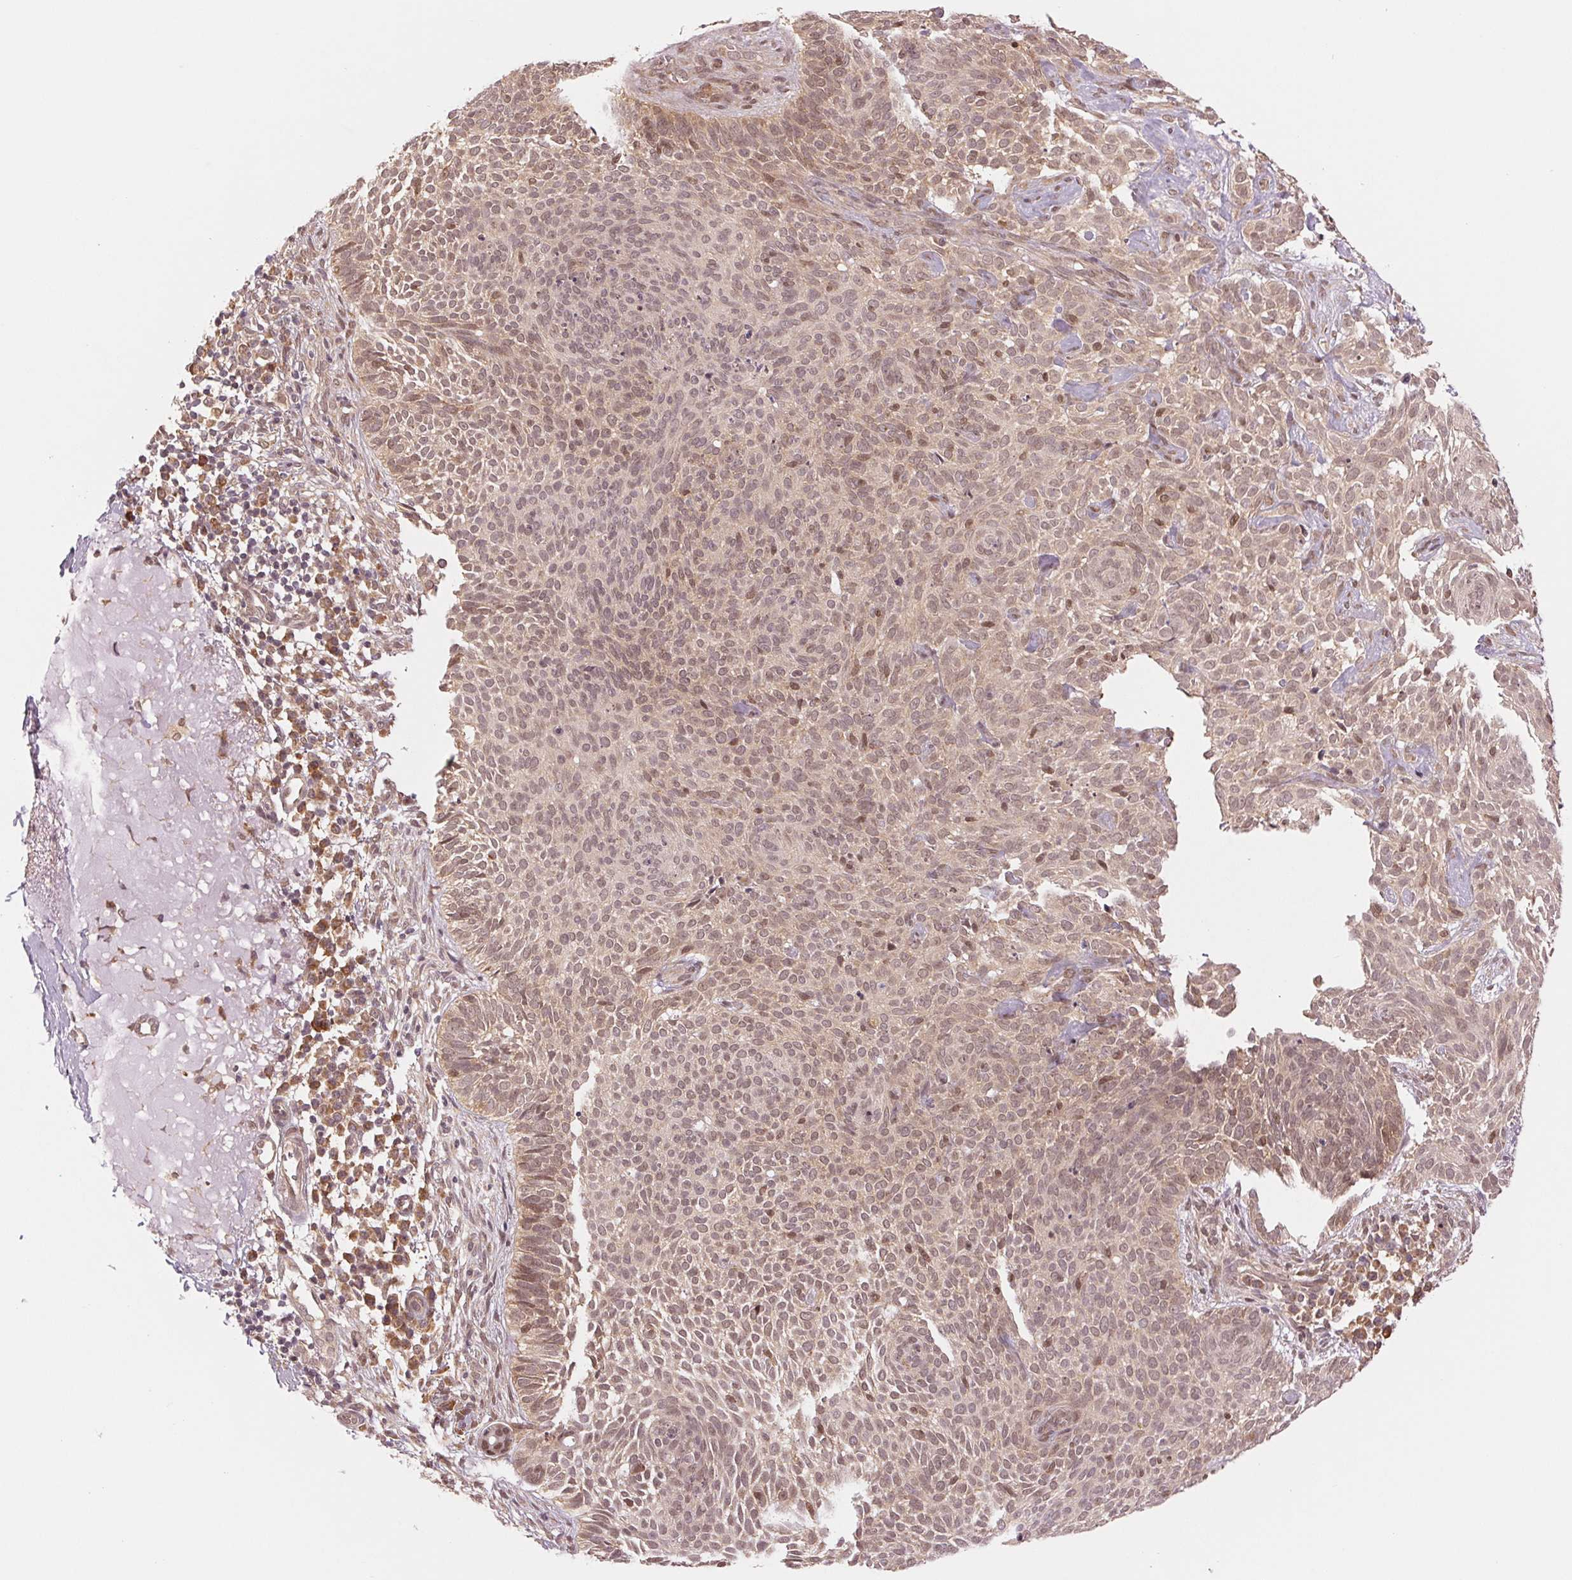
{"staining": {"intensity": "moderate", "quantity": "25%-75%", "location": "nuclear"}, "tissue": "skin cancer", "cell_type": "Tumor cells", "image_type": "cancer", "snomed": [{"axis": "morphology", "description": "Basal cell carcinoma"}, {"axis": "topography", "description": "Skin"}, {"axis": "topography", "description": "Skin of face"}], "caption": "IHC histopathology image of neoplastic tissue: skin basal cell carcinoma stained using IHC reveals medium levels of moderate protein expression localized specifically in the nuclear of tumor cells, appearing as a nuclear brown color.", "gene": "ERI3", "patient": {"sex": "female", "age": 82}}